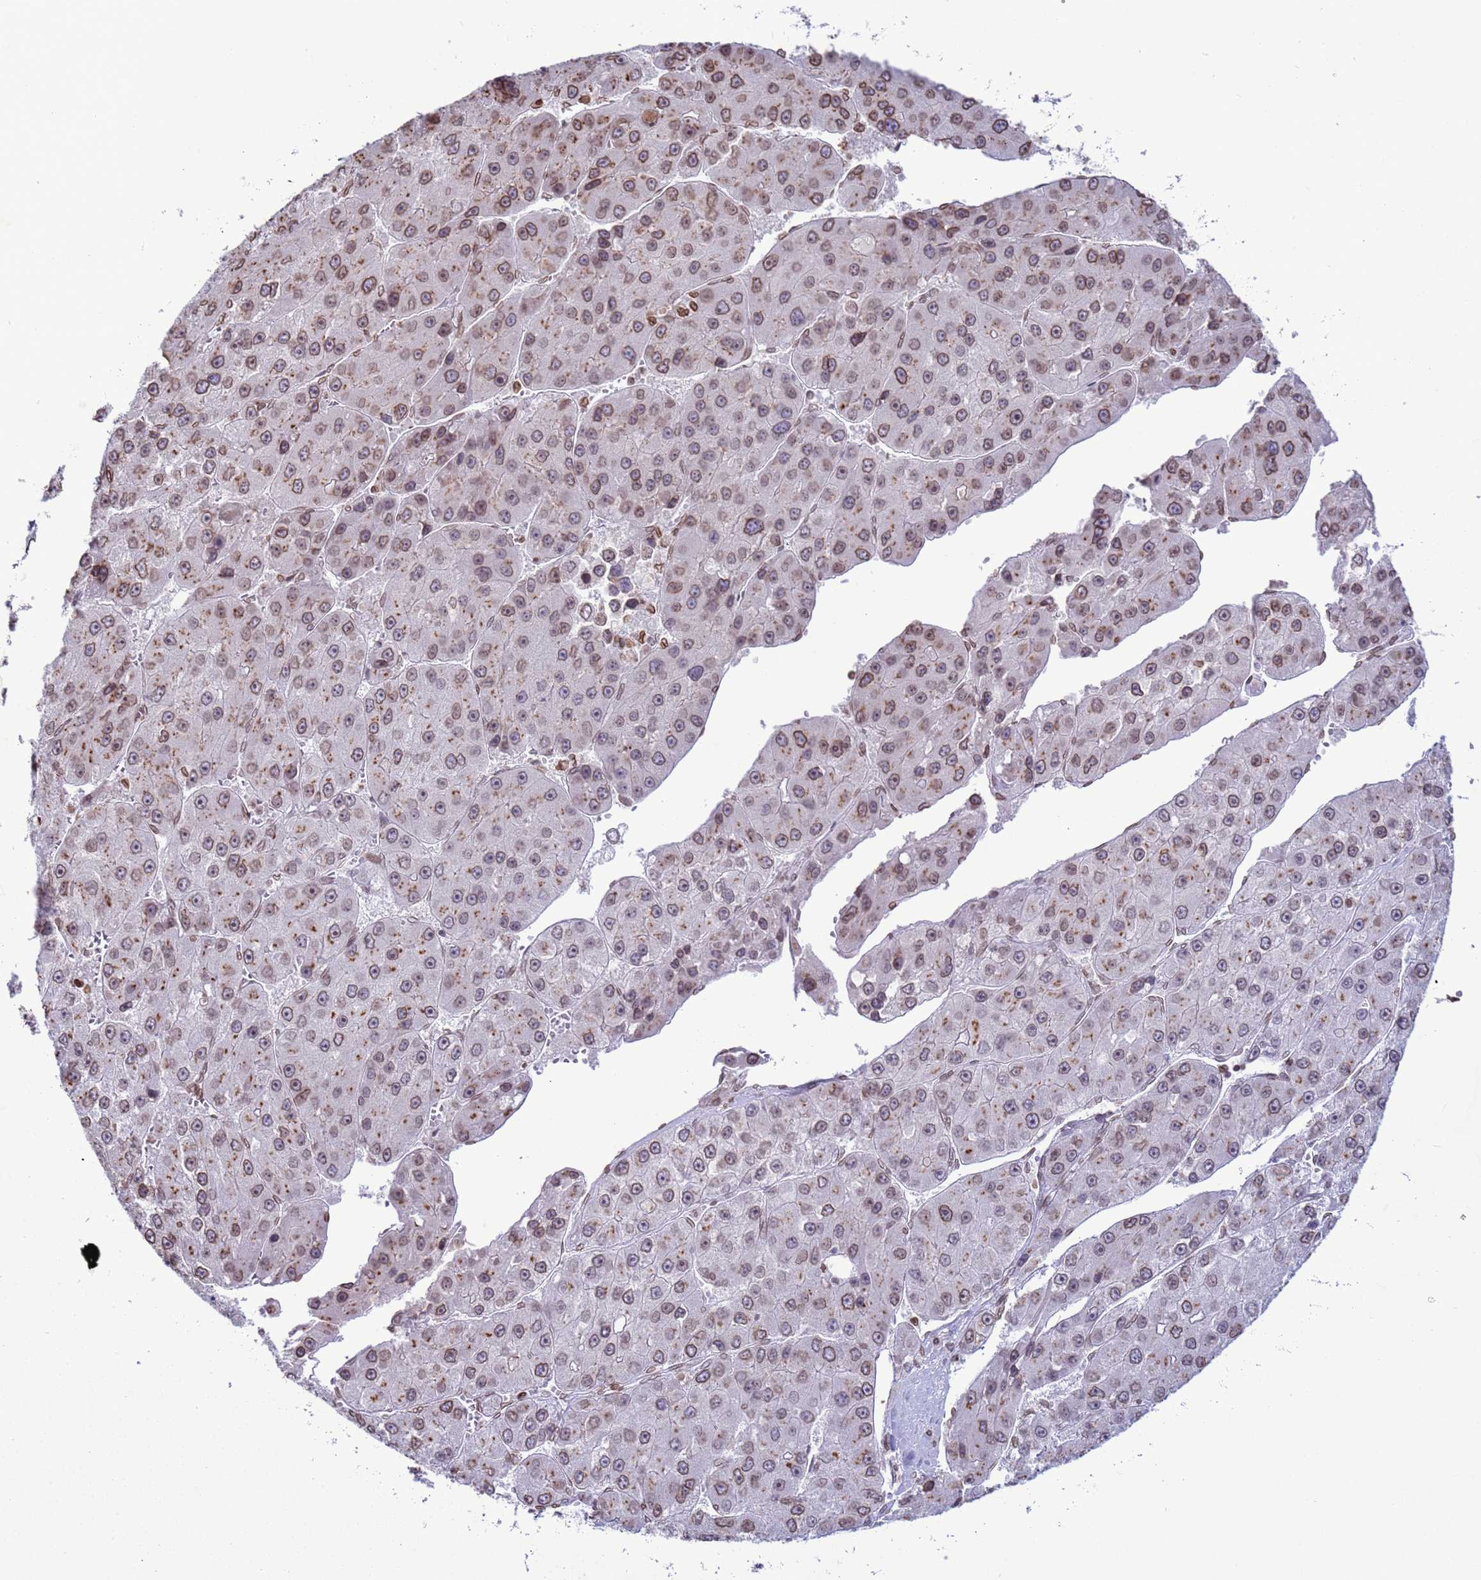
{"staining": {"intensity": "moderate", "quantity": ">75%", "location": "cytoplasmic/membranous,nuclear"}, "tissue": "liver cancer", "cell_type": "Tumor cells", "image_type": "cancer", "snomed": [{"axis": "morphology", "description": "Carcinoma, Hepatocellular, NOS"}, {"axis": "topography", "description": "Liver"}], "caption": "A high-resolution micrograph shows immunohistochemistry staining of hepatocellular carcinoma (liver), which demonstrates moderate cytoplasmic/membranous and nuclear positivity in approximately >75% of tumor cells.", "gene": "DHX37", "patient": {"sex": "female", "age": 73}}